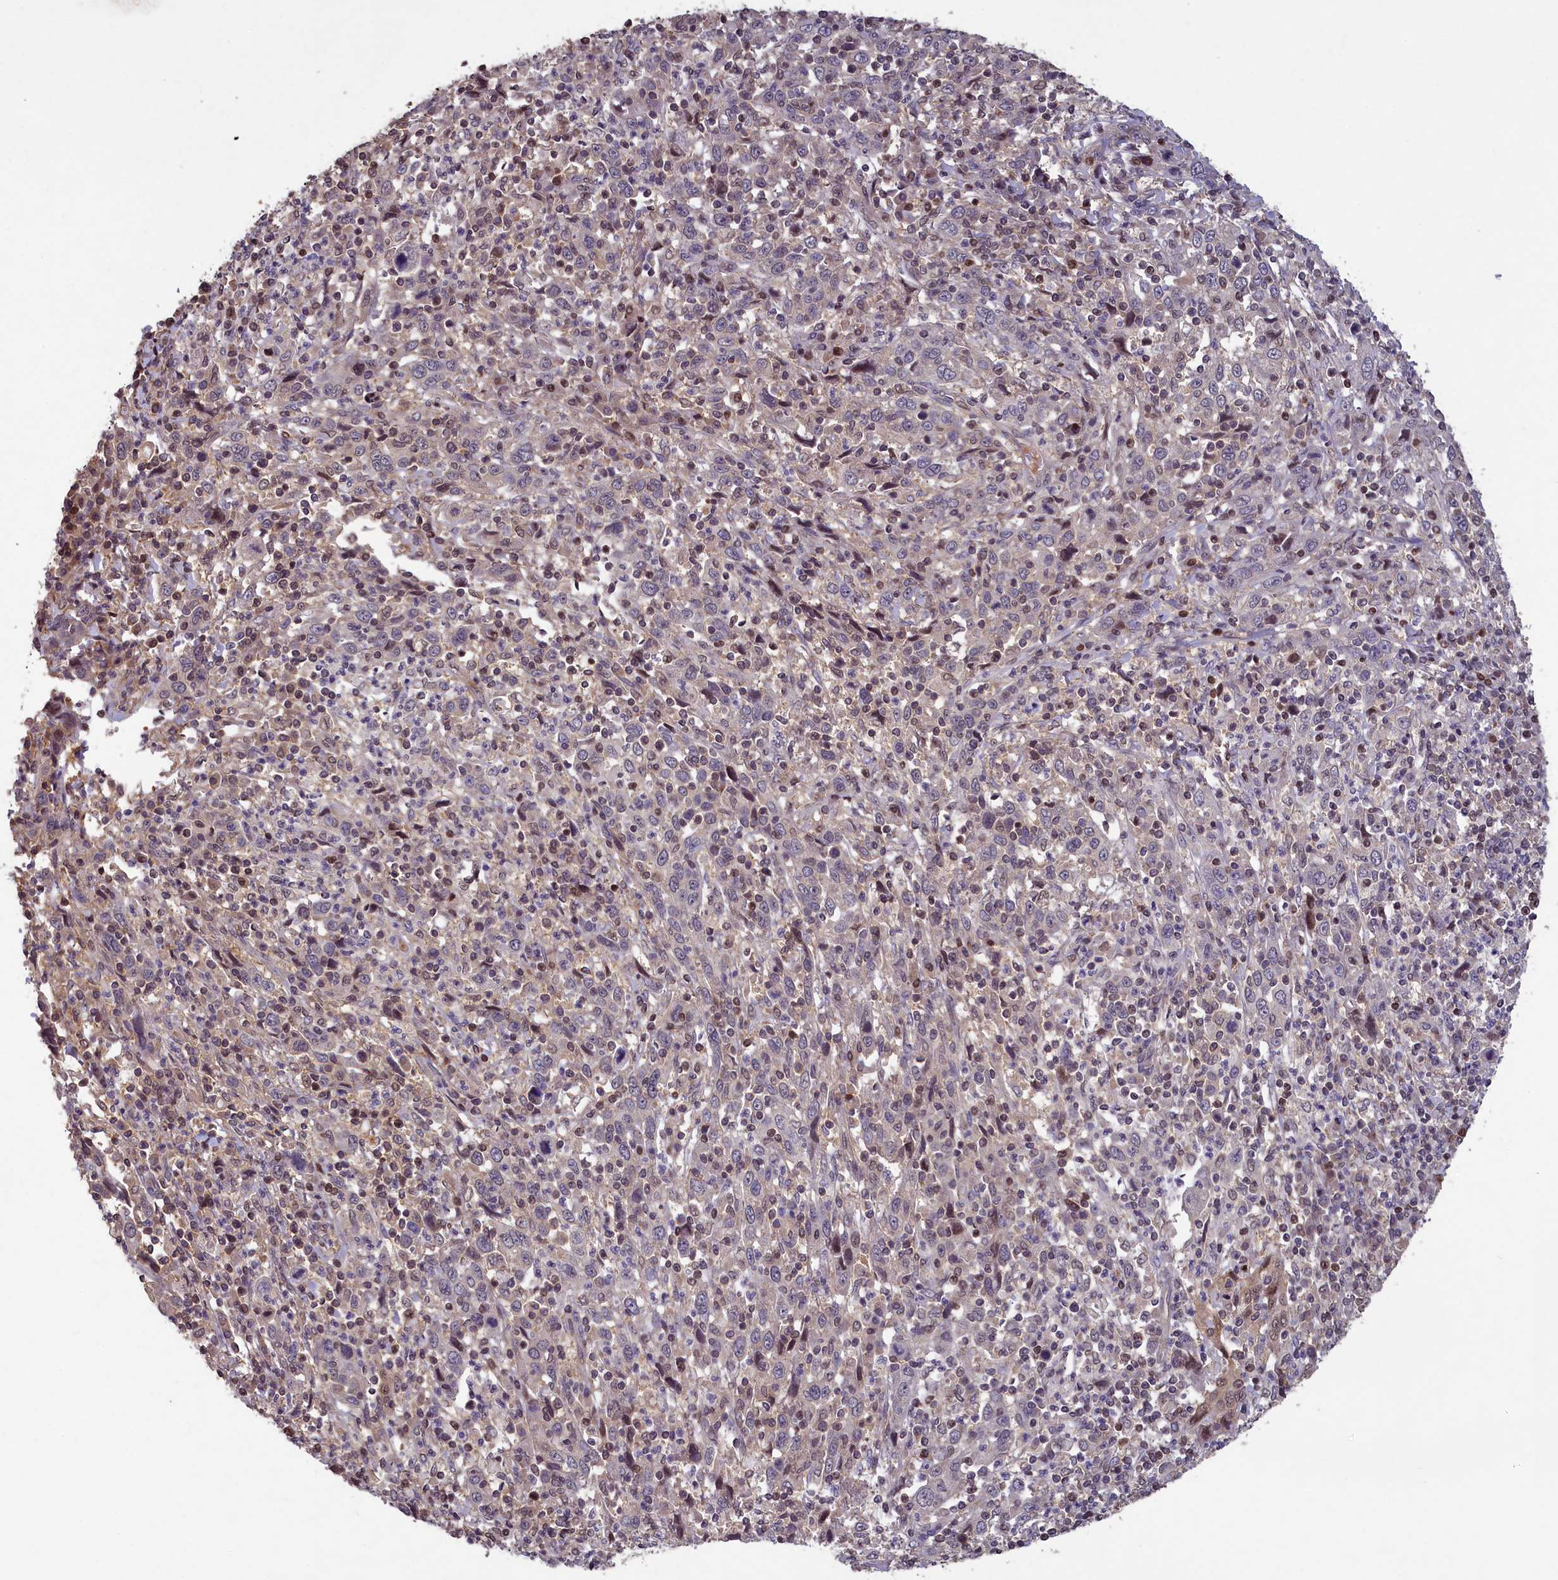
{"staining": {"intensity": "weak", "quantity": "<25%", "location": "nuclear"}, "tissue": "cervical cancer", "cell_type": "Tumor cells", "image_type": "cancer", "snomed": [{"axis": "morphology", "description": "Squamous cell carcinoma, NOS"}, {"axis": "topography", "description": "Cervix"}], "caption": "Immunohistochemistry (IHC) photomicrograph of neoplastic tissue: squamous cell carcinoma (cervical) stained with DAB (3,3'-diaminobenzidine) shows no significant protein positivity in tumor cells.", "gene": "NUBP1", "patient": {"sex": "female", "age": 46}}